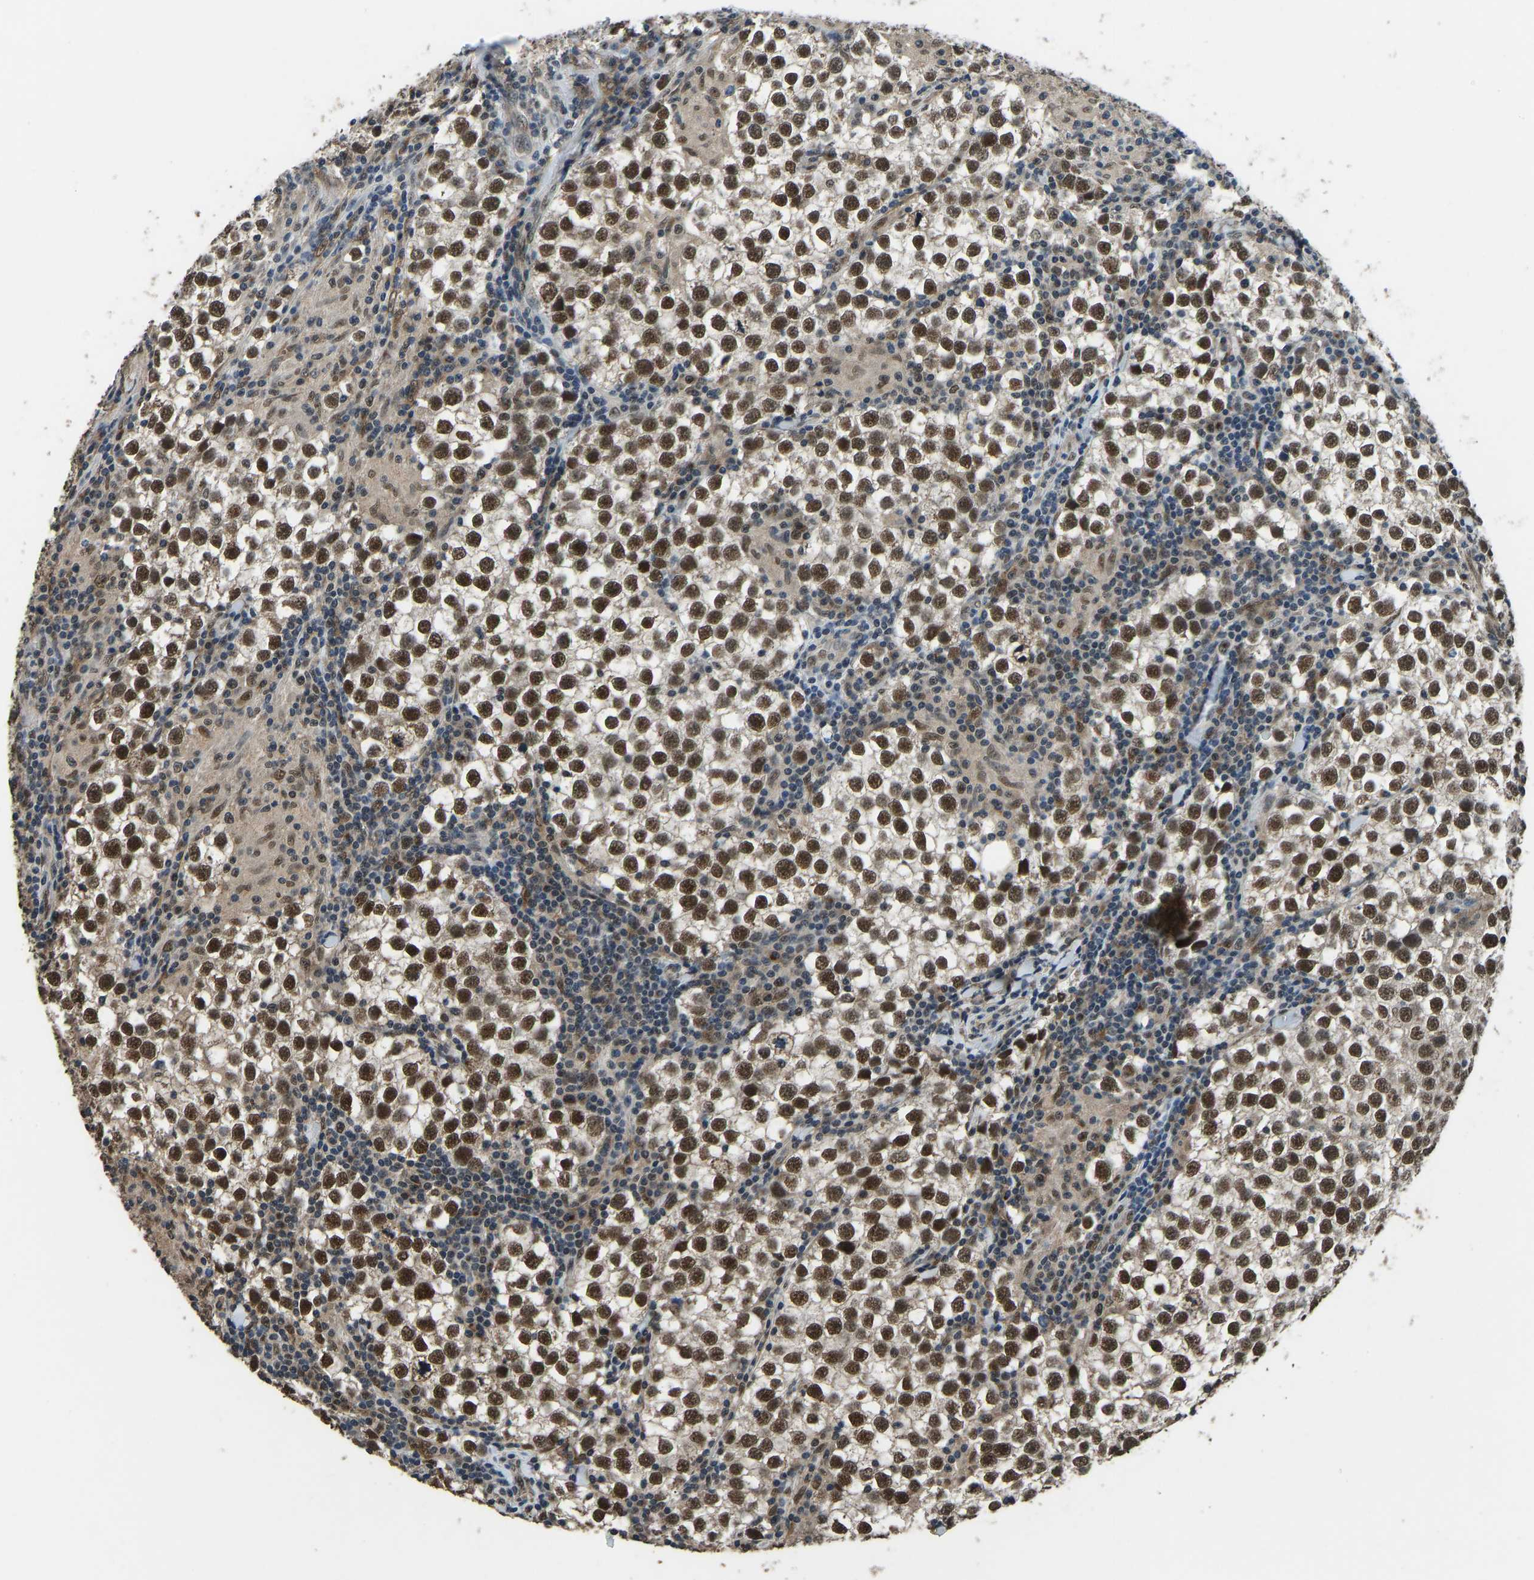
{"staining": {"intensity": "strong", "quantity": ">75%", "location": "nuclear"}, "tissue": "testis cancer", "cell_type": "Tumor cells", "image_type": "cancer", "snomed": [{"axis": "morphology", "description": "Seminoma, NOS"}, {"axis": "morphology", "description": "Carcinoma, Embryonal, NOS"}, {"axis": "topography", "description": "Testis"}], "caption": "DAB (3,3'-diaminobenzidine) immunohistochemical staining of human seminoma (testis) exhibits strong nuclear protein expression in about >75% of tumor cells.", "gene": "TOX4", "patient": {"sex": "male", "age": 36}}